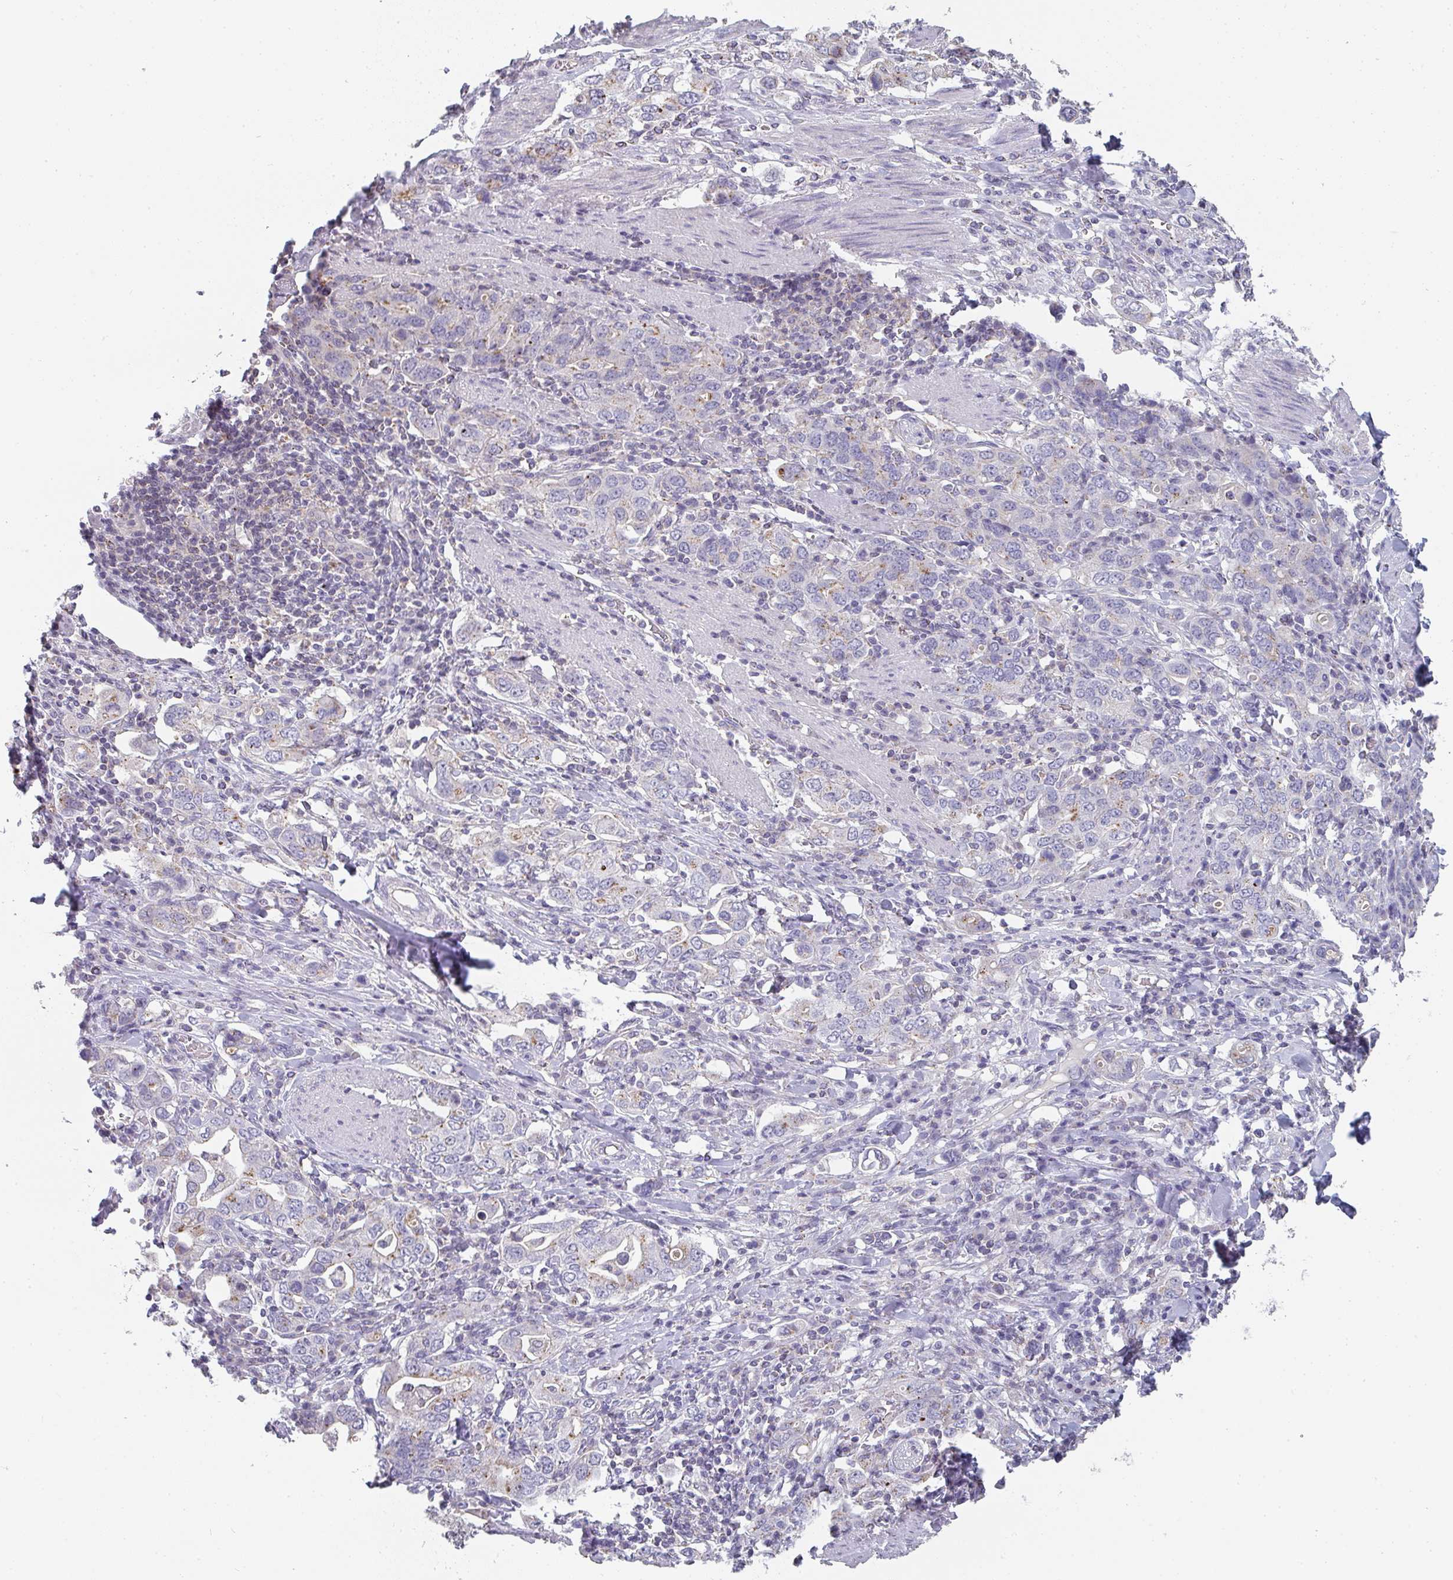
{"staining": {"intensity": "moderate", "quantity": "<25%", "location": "cytoplasmic/membranous"}, "tissue": "stomach cancer", "cell_type": "Tumor cells", "image_type": "cancer", "snomed": [{"axis": "morphology", "description": "Adenocarcinoma, NOS"}, {"axis": "topography", "description": "Stomach, upper"}, {"axis": "topography", "description": "Stomach"}], "caption": "A high-resolution histopathology image shows immunohistochemistry staining of adenocarcinoma (stomach), which exhibits moderate cytoplasmic/membranous staining in approximately <25% of tumor cells. (brown staining indicates protein expression, while blue staining denotes nuclei).", "gene": "CHMP5", "patient": {"sex": "male", "age": 62}}